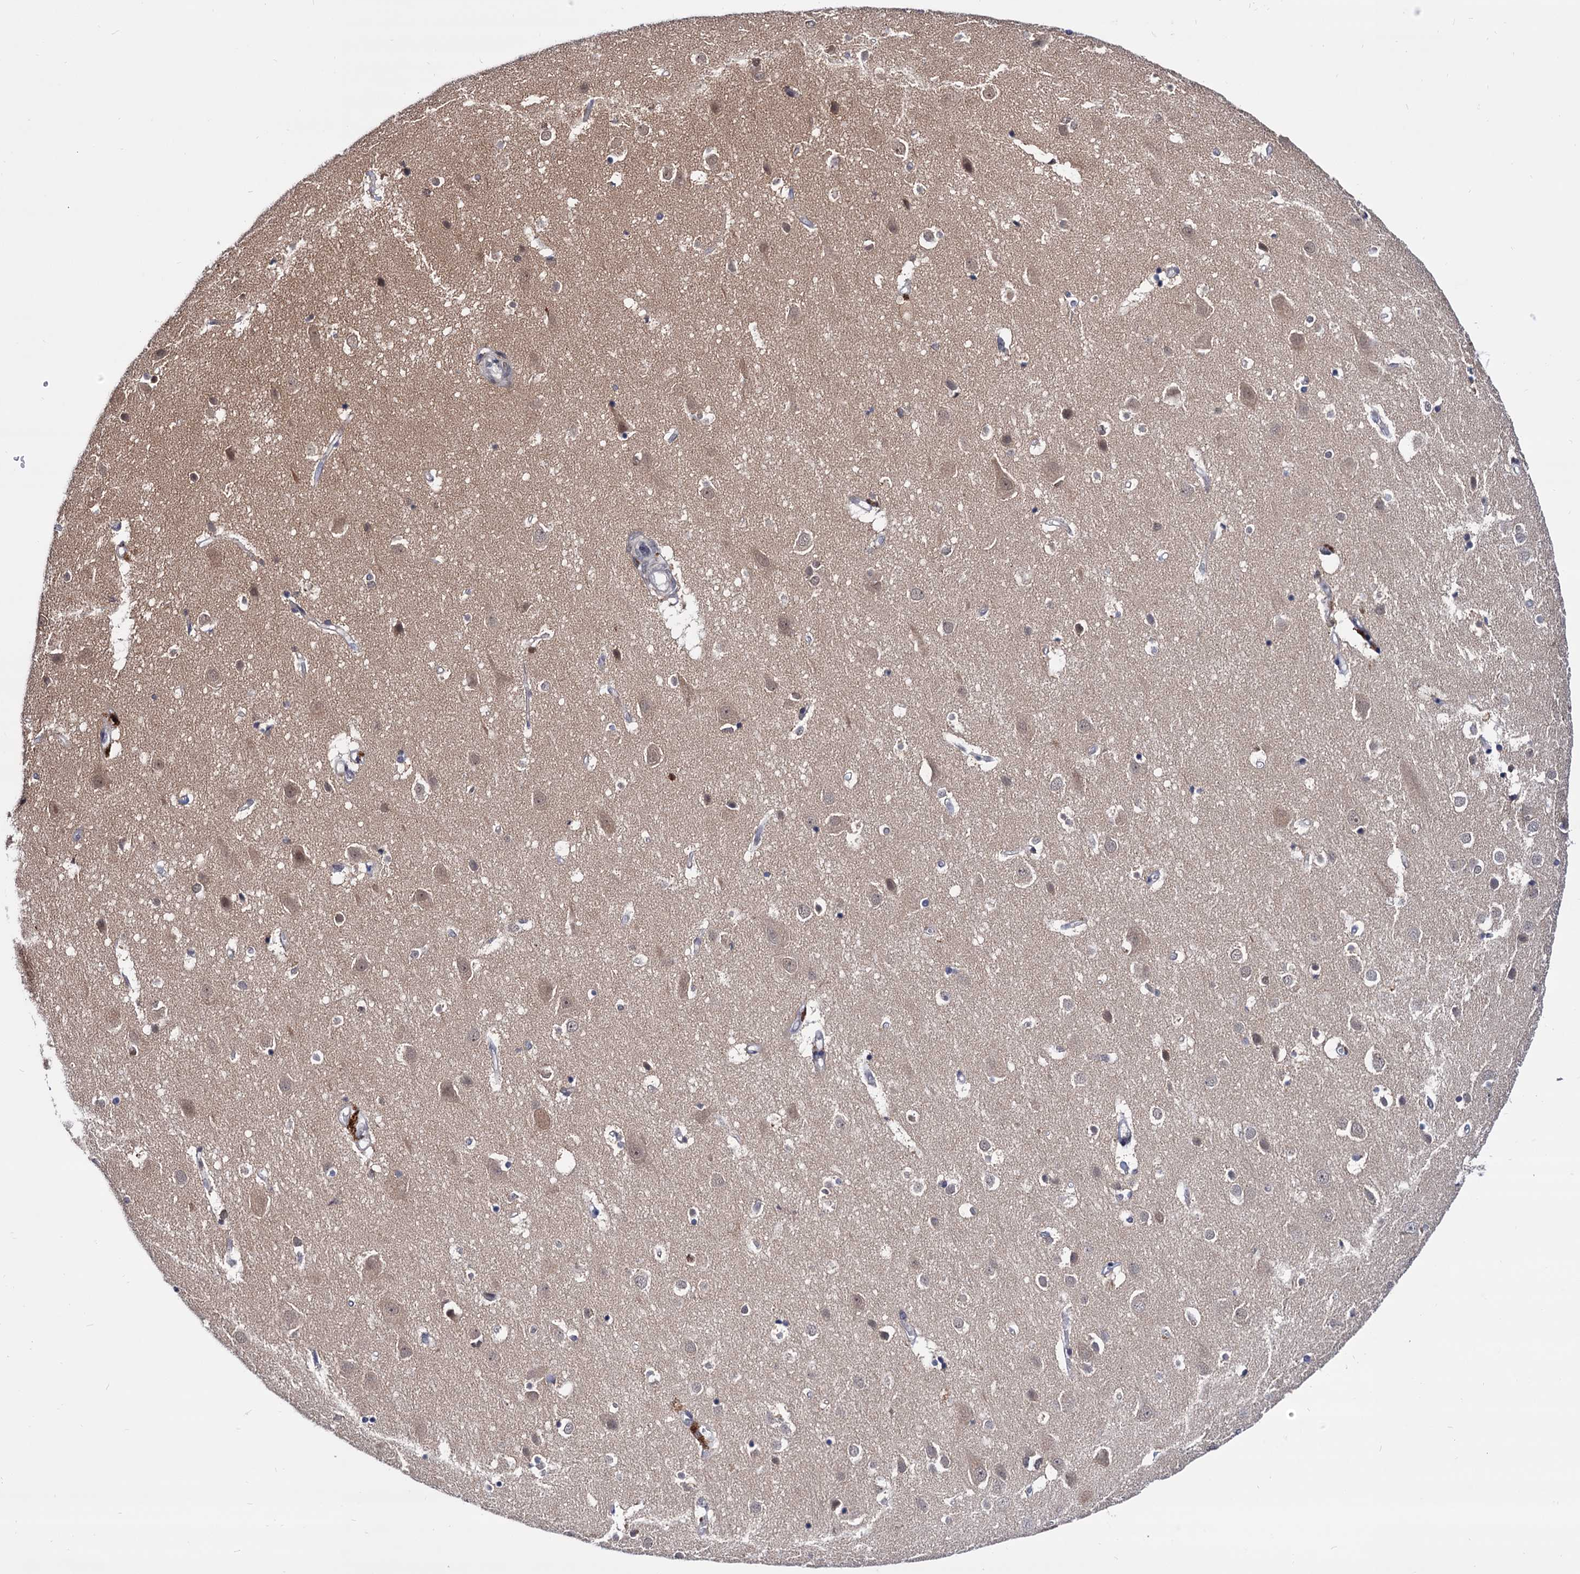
{"staining": {"intensity": "weak", "quantity": "25%-75%", "location": "cytoplasmic/membranous"}, "tissue": "cerebral cortex", "cell_type": "Endothelial cells", "image_type": "normal", "snomed": [{"axis": "morphology", "description": "Normal tissue, NOS"}, {"axis": "topography", "description": "Cerebral cortex"}], "caption": "Immunohistochemical staining of unremarkable cerebral cortex exhibits 25%-75% levels of weak cytoplasmic/membranous protein expression in about 25%-75% of endothelial cells. The protein of interest is stained brown, and the nuclei are stained in blue (DAB (3,3'-diaminobenzidine) IHC with brightfield microscopy, high magnification).", "gene": "RNASEH2B", "patient": {"sex": "male", "age": 54}}